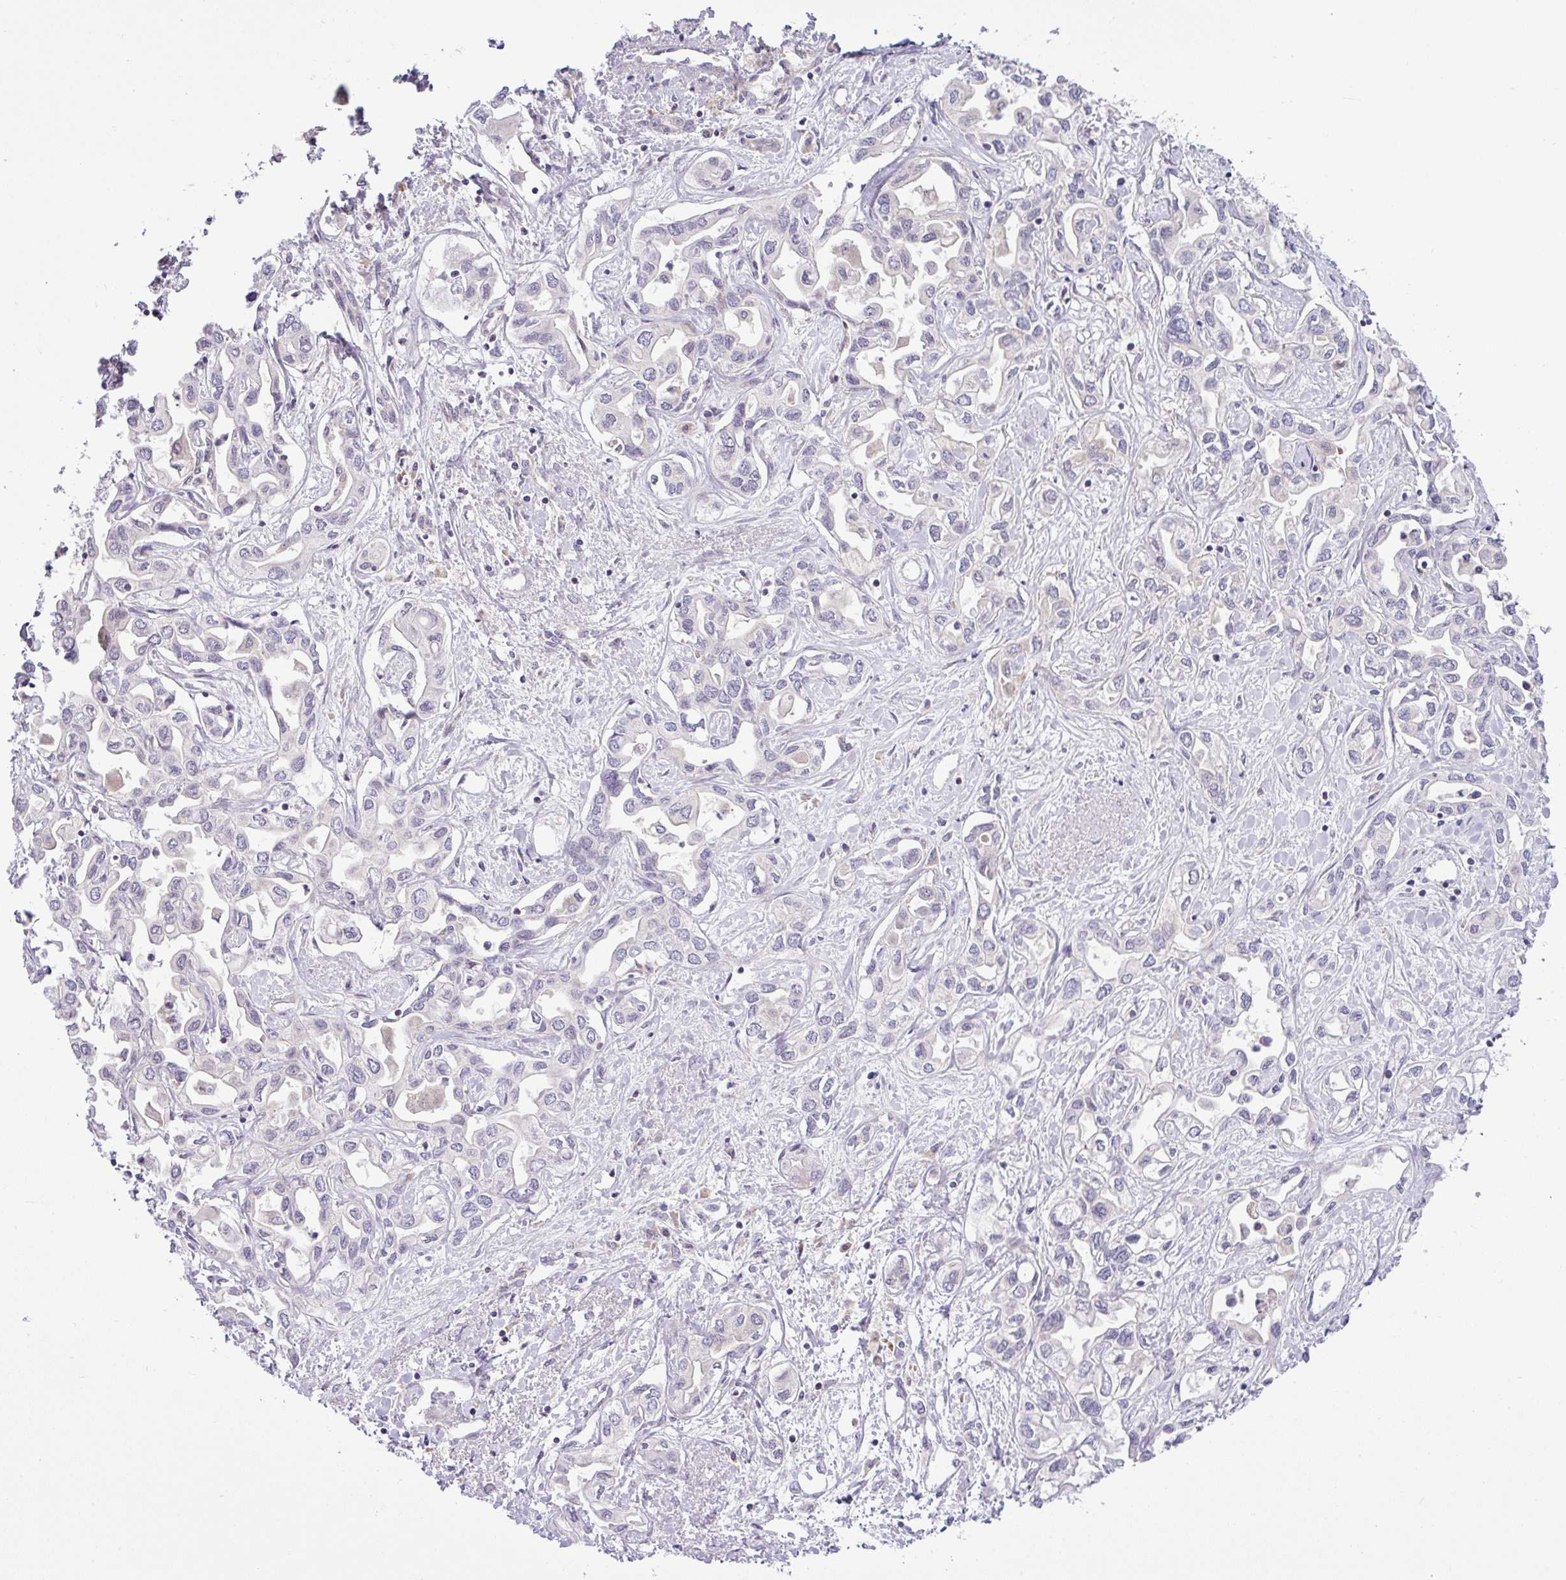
{"staining": {"intensity": "negative", "quantity": "none", "location": "none"}, "tissue": "liver cancer", "cell_type": "Tumor cells", "image_type": "cancer", "snomed": [{"axis": "morphology", "description": "Cholangiocarcinoma"}, {"axis": "topography", "description": "Liver"}], "caption": "There is no significant expression in tumor cells of liver cholangiocarcinoma. (Immunohistochemistry, brightfield microscopy, high magnification).", "gene": "NDUFB2", "patient": {"sex": "female", "age": 64}}